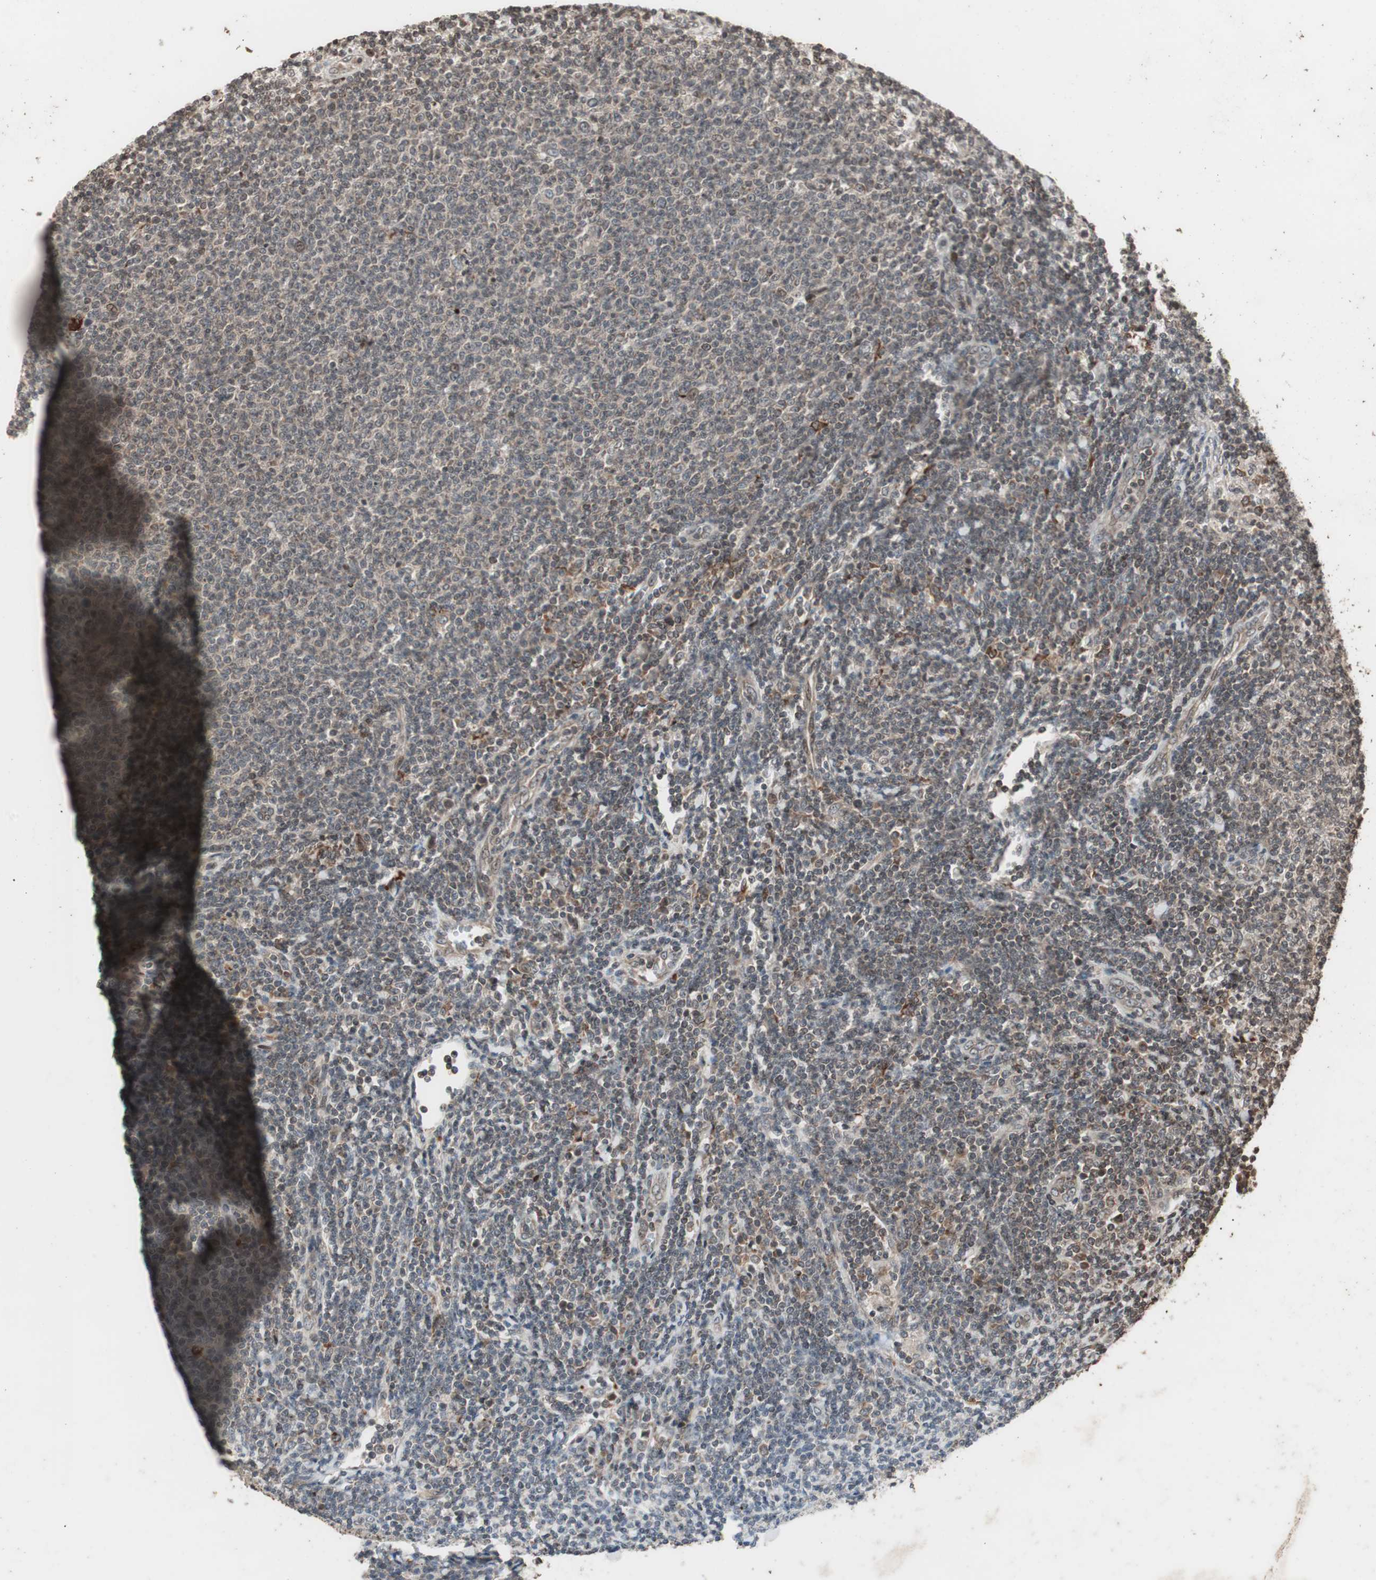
{"staining": {"intensity": "moderate", "quantity": "25%-75%", "location": "cytoplasmic/membranous"}, "tissue": "lymphoma", "cell_type": "Tumor cells", "image_type": "cancer", "snomed": [{"axis": "morphology", "description": "Malignant lymphoma, non-Hodgkin's type, Low grade"}, {"axis": "topography", "description": "Lymph node"}], "caption": "Immunohistochemical staining of human lymphoma exhibits moderate cytoplasmic/membranous protein expression in approximately 25%-75% of tumor cells.", "gene": "ZFC3H1", "patient": {"sex": "male", "age": 66}}